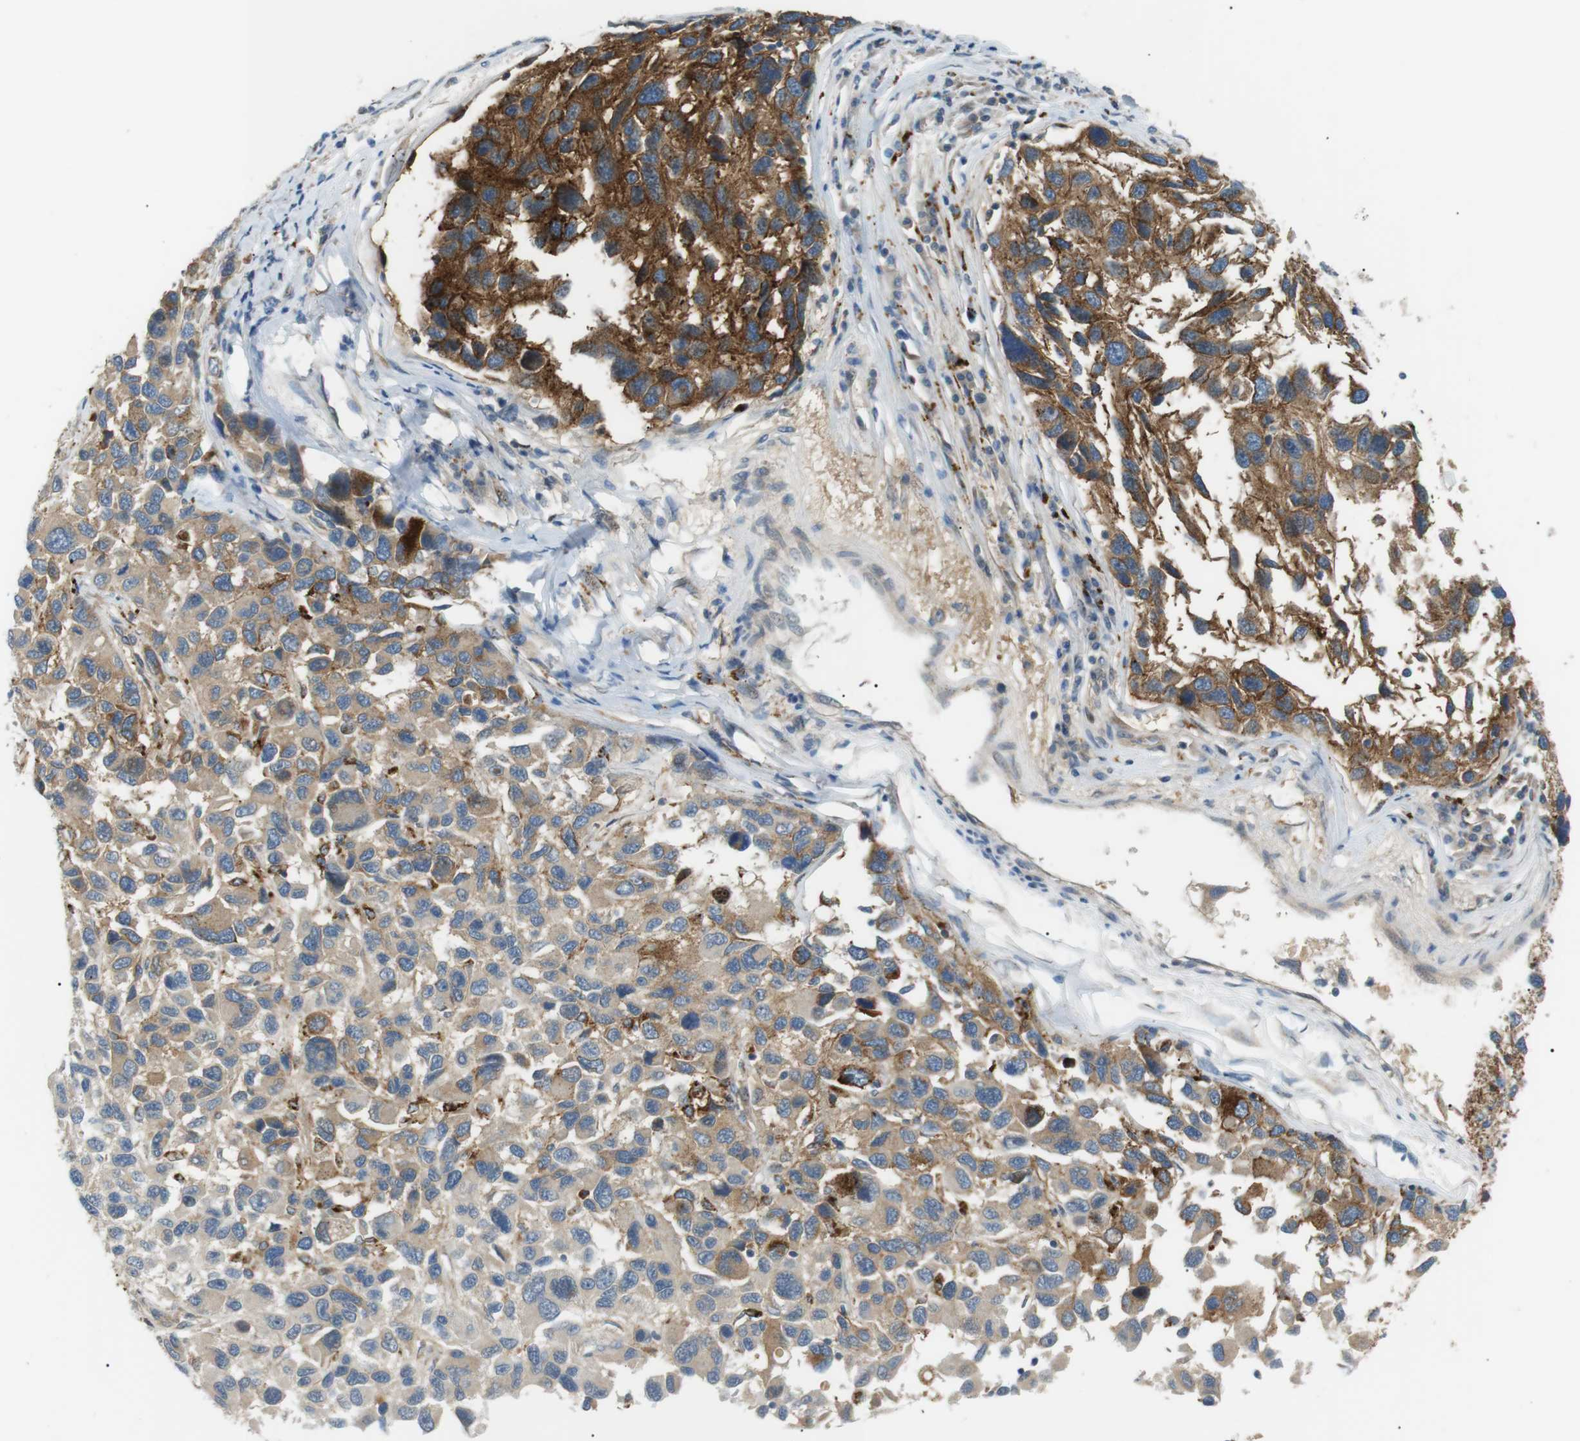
{"staining": {"intensity": "moderate", "quantity": "25%-75%", "location": "cytoplasmic/membranous"}, "tissue": "melanoma", "cell_type": "Tumor cells", "image_type": "cancer", "snomed": [{"axis": "morphology", "description": "Malignant melanoma, NOS"}, {"axis": "topography", "description": "Skin"}], "caption": "Moderate cytoplasmic/membranous staining is seen in about 25%-75% of tumor cells in malignant melanoma.", "gene": "B4GALNT2", "patient": {"sex": "male", "age": 53}}